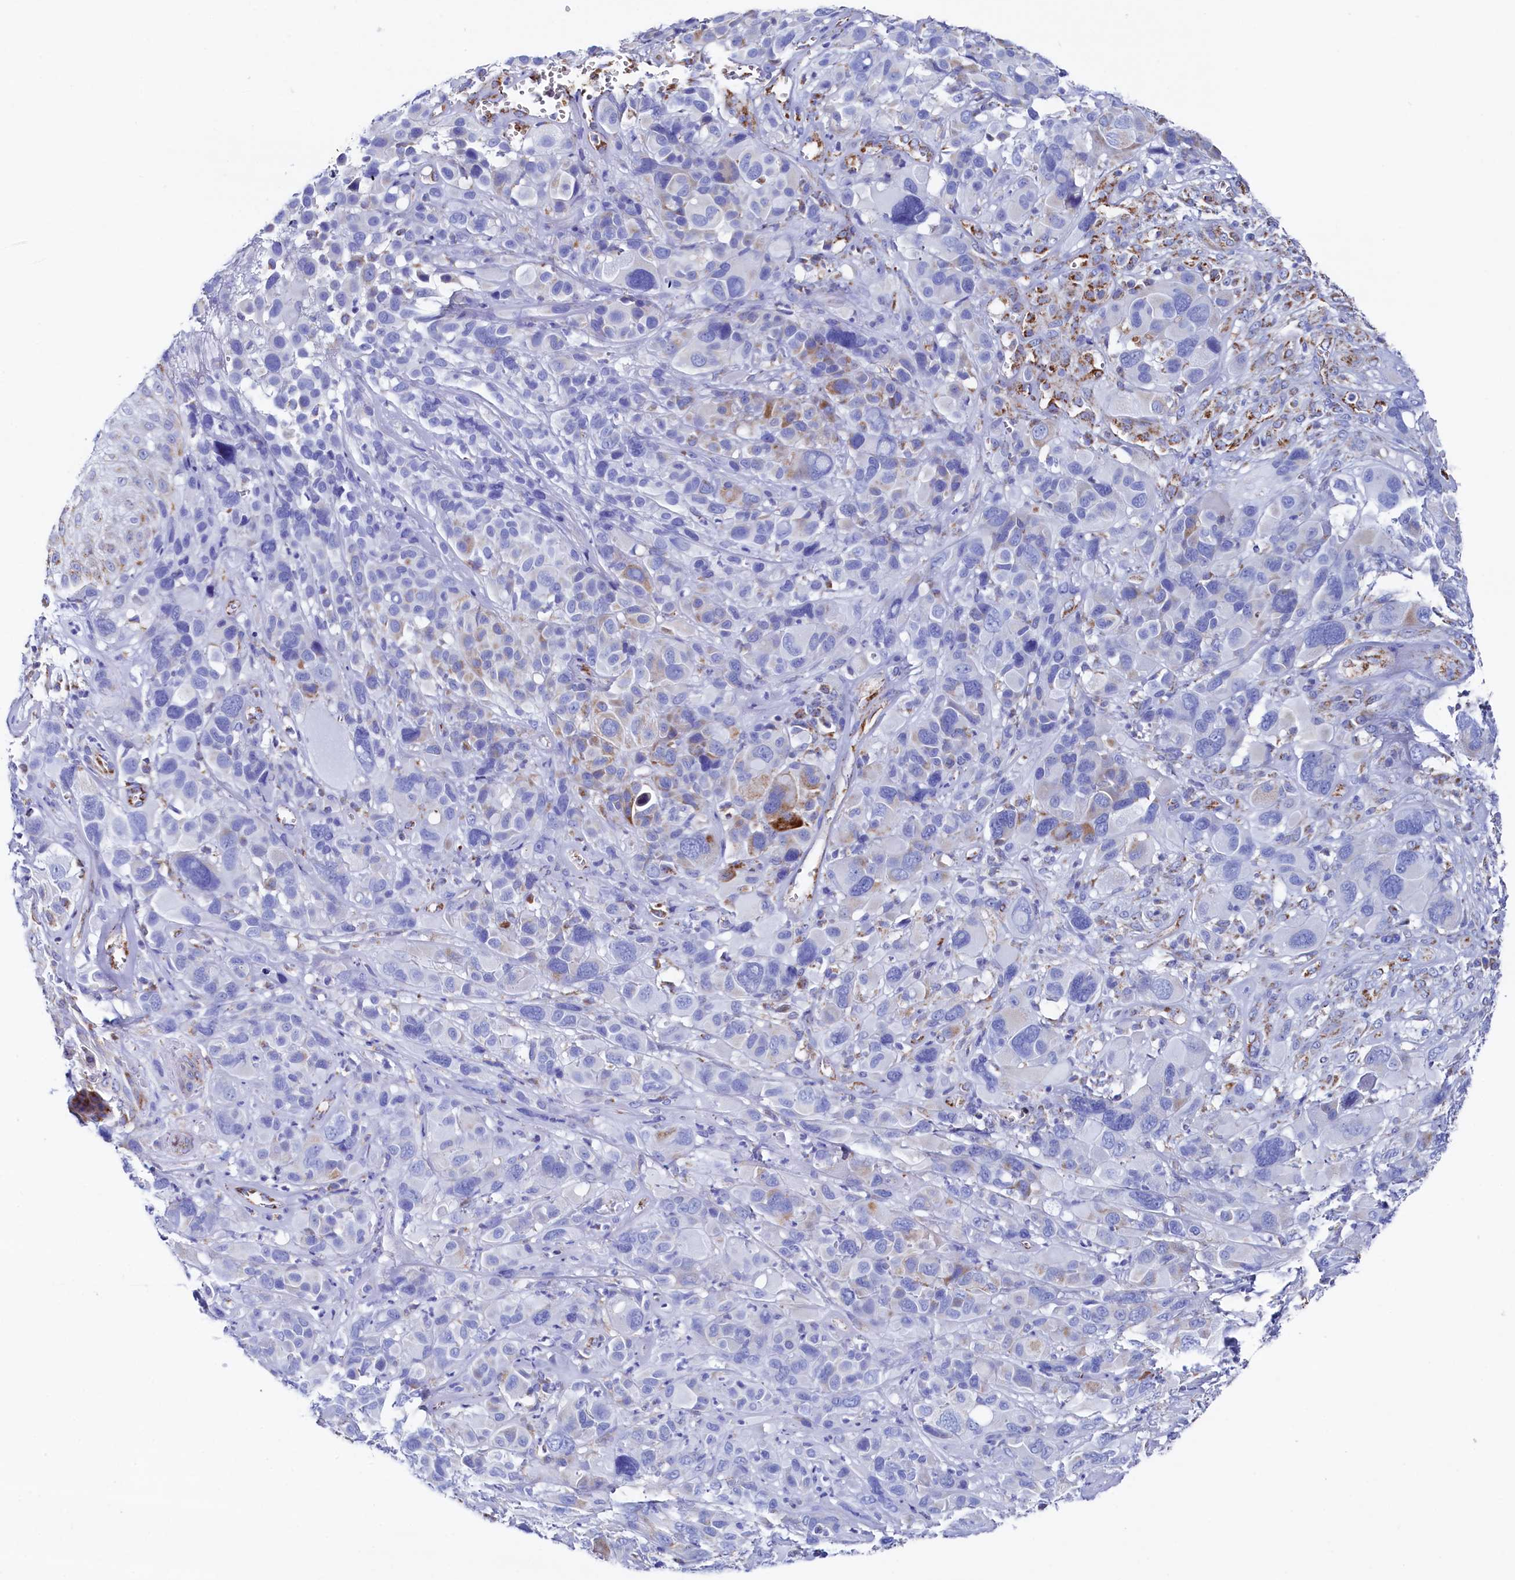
{"staining": {"intensity": "negative", "quantity": "none", "location": "none"}, "tissue": "melanoma", "cell_type": "Tumor cells", "image_type": "cancer", "snomed": [{"axis": "morphology", "description": "Malignant melanoma, NOS"}, {"axis": "topography", "description": "Skin of trunk"}], "caption": "Photomicrograph shows no protein staining in tumor cells of melanoma tissue.", "gene": "MMAB", "patient": {"sex": "male", "age": 71}}